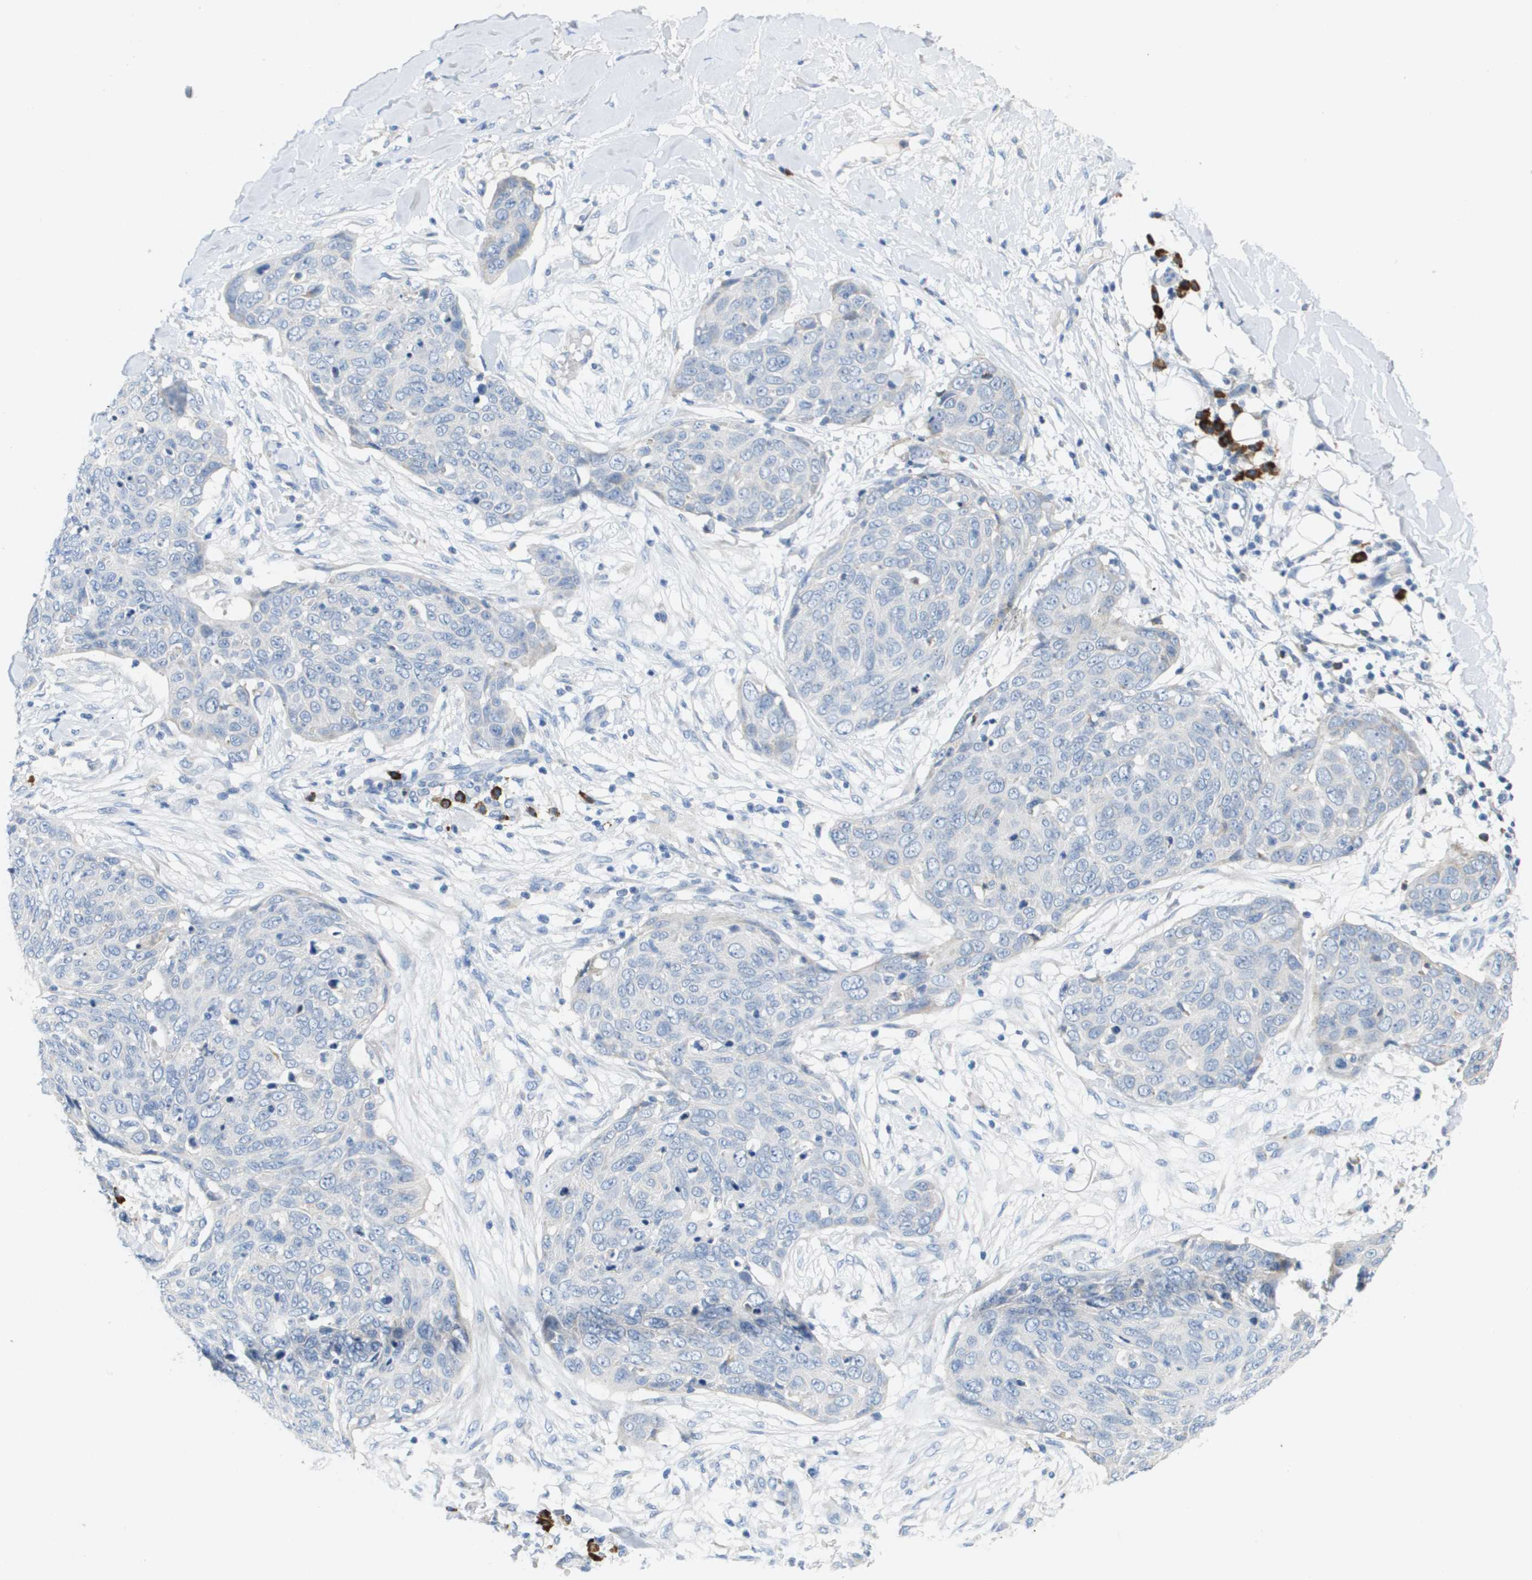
{"staining": {"intensity": "negative", "quantity": "none", "location": "none"}, "tissue": "skin cancer", "cell_type": "Tumor cells", "image_type": "cancer", "snomed": [{"axis": "morphology", "description": "Squamous cell carcinoma in situ, NOS"}, {"axis": "morphology", "description": "Squamous cell carcinoma, NOS"}, {"axis": "topography", "description": "Skin"}], "caption": "Image shows no significant protein staining in tumor cells of skin cancer (squamous cell carcinoma in situ).", "gene": "CD3G", "patient": {"sex": "male", "age": 93}}